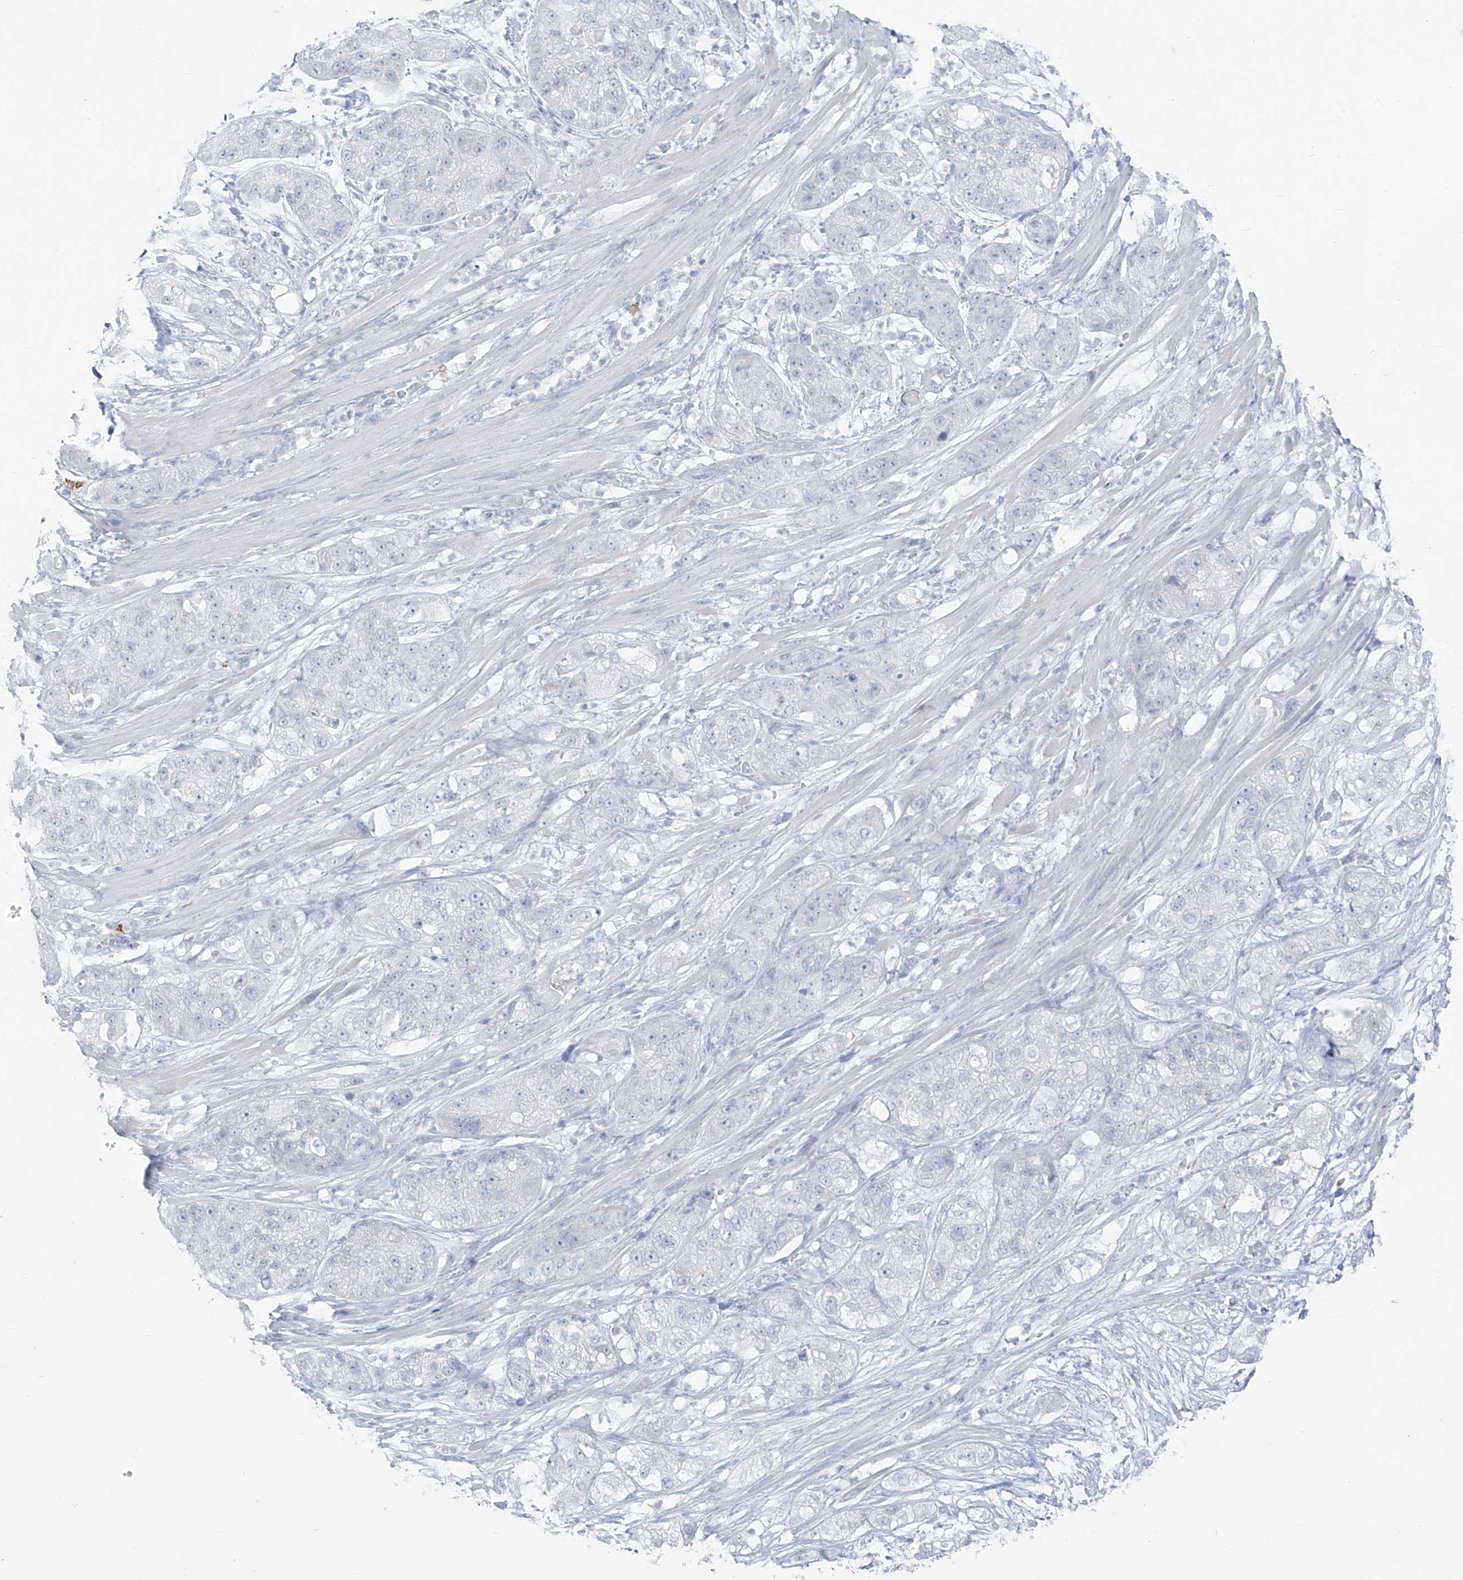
{"staining": {"intensity": "negative", "quantity": "none", "location": "none"}, "tissue": "pancreatic cancer", "cell_type": "Tumor cells", "image_type": "cancer", "snomed": [{"axis": "morphology", "description": "Adenocarcinoma, NOS"}, {"axis": "topography", "description": "Pancreas"}], "caption": "IHC photomicrograph of human pancreatic adenocarcinoma stained for a protein (brown), which demonstrates no staining in tumor cells.", "gene": "CX3CR1", "patient": {"sex": "female", "age": 78}}